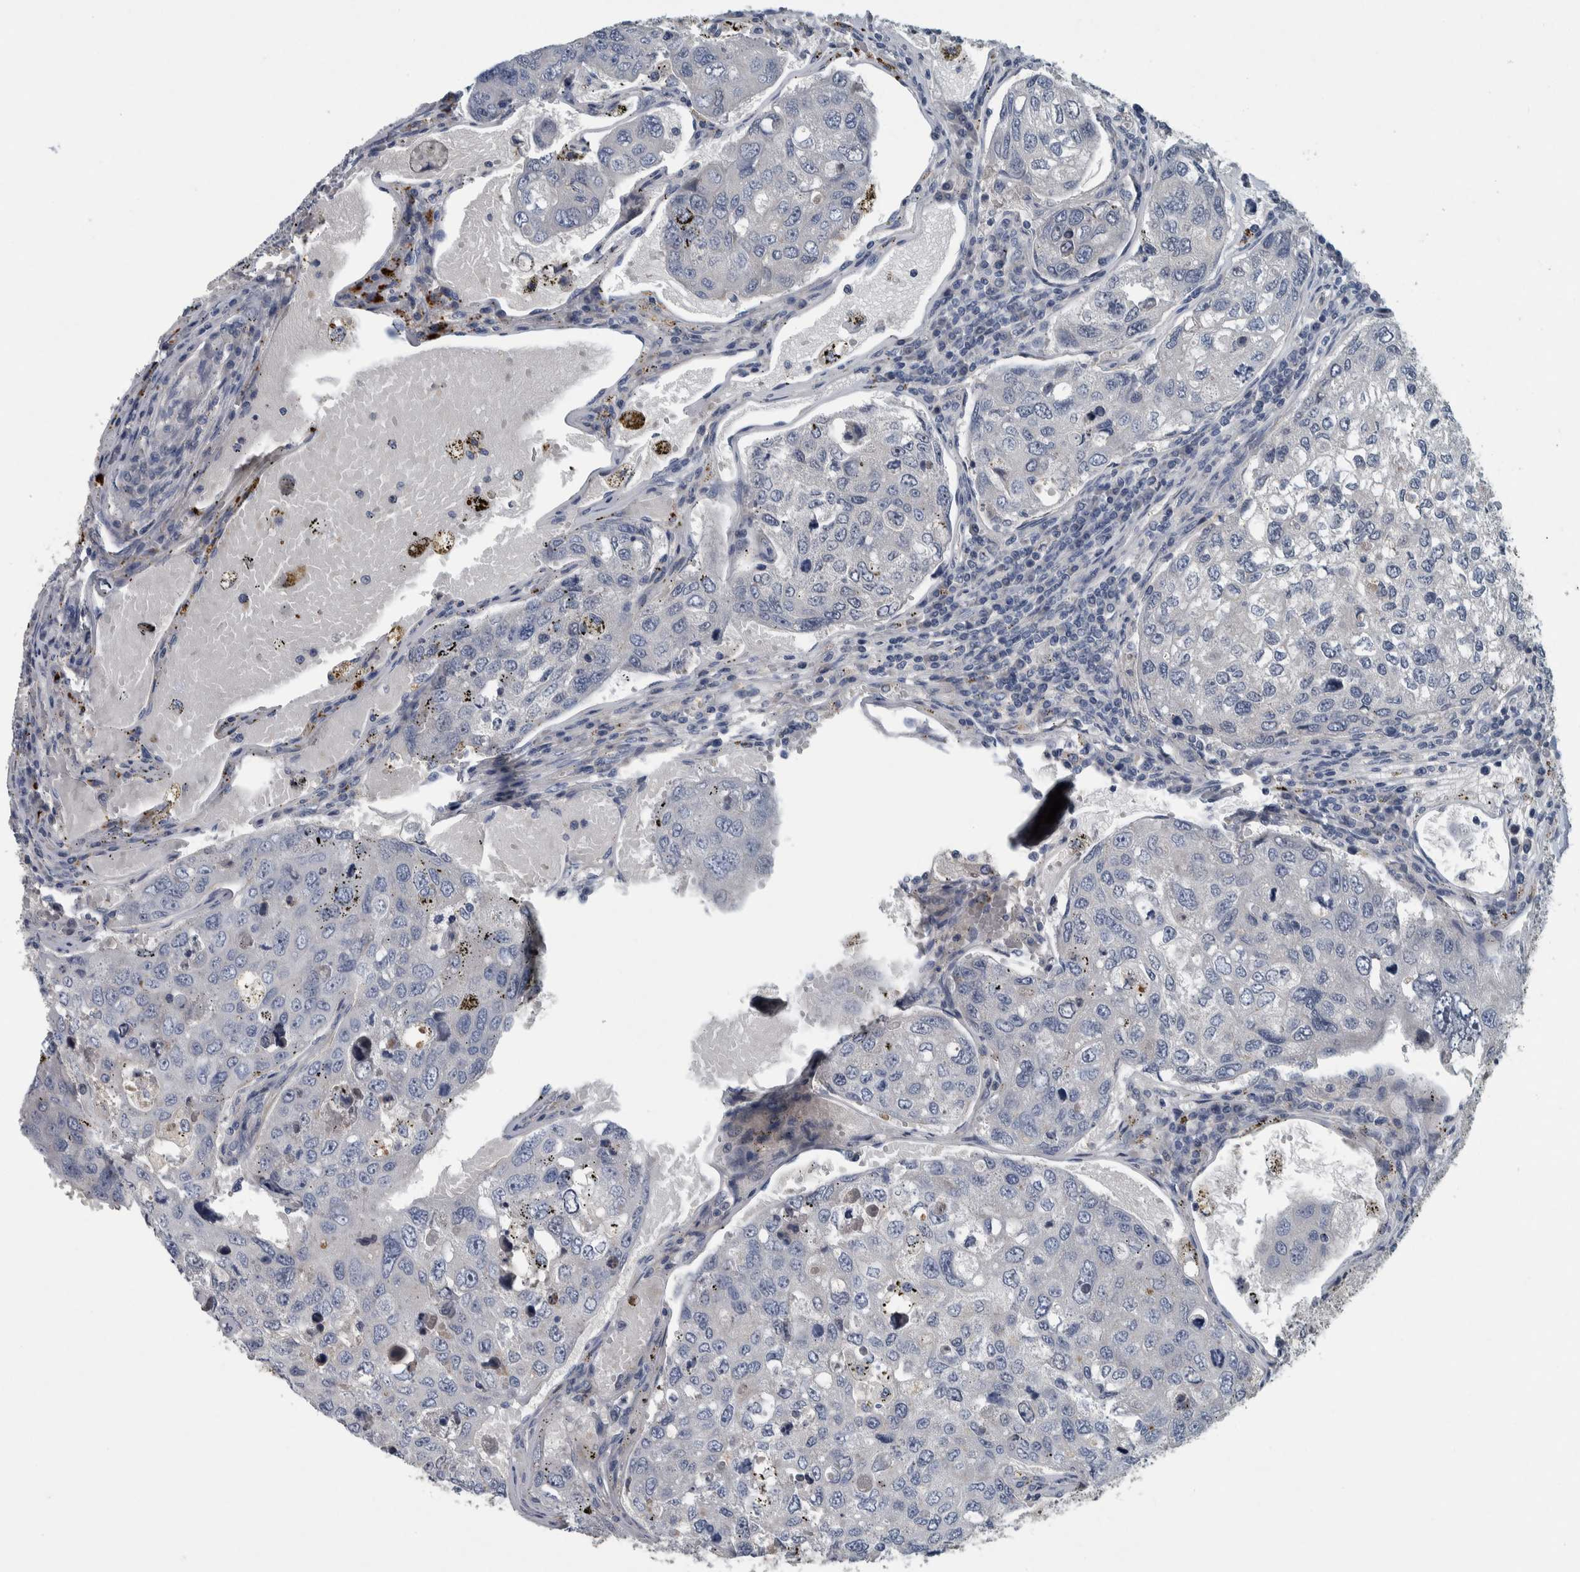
{"staining": {"intensity": "negative", "quantity": "none", "location": "none"}, "tissue": "urothelial cancer", "cell_type": "Tumor cells", "image_type": "cancer", "snomed": [{"axis": "morphology", "description": "Urothelial carcinoma, High grade"}, {"axis": "topography", "description": "Lymph node"}, {"axis": "topography", "description": "Urinary bladder"}], "caption": "A histopathology image of urothelial cancer stained for a protein exhibits no brown staining in tumor cells.", "gene": "SERPINC1", "patient": {"sex": "male", "age": 51}}